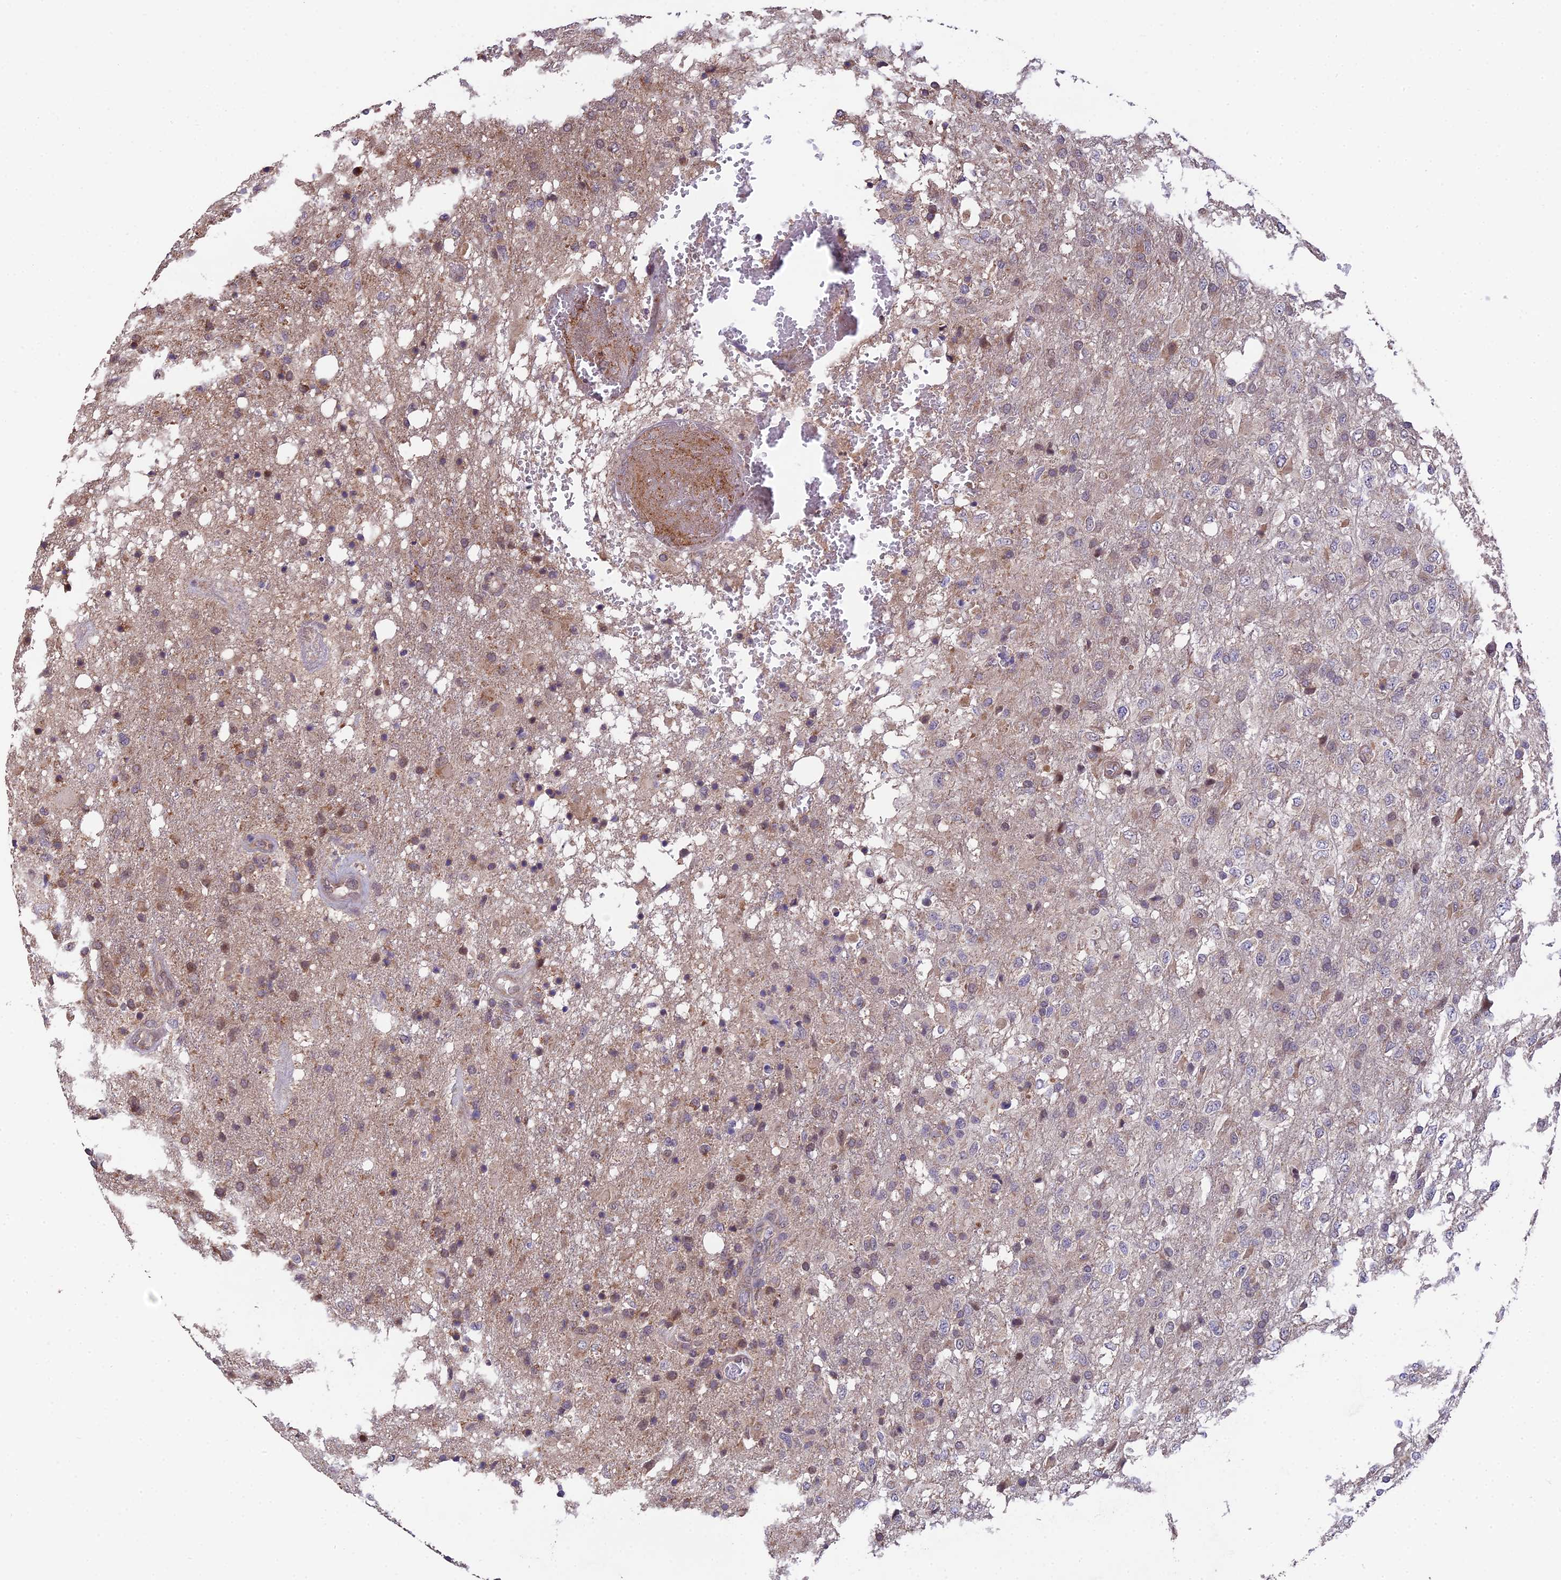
{"staining": {"intensity": "weak", "quantity": "<25%", "location": "cytoplasmic/membranous,nuclear"}, "tissue": "glioma", "cell_type": "Tumor cells", "image_type": "cancer", "snomed": [{"axis": "morphology", "description": "Glioma, malignant, High grade"}, {"axis": "topography", "description": "Brain"}], "caption": "High magnification brightfield microscopy of malignant glioma (high-grade) stained with DAB (brown) and counterstained with hematoxylin (blue): tumor cells show no significant positivity.", "gene": "CYP2R1", "patient": {"sex": "female", "age": 74}}